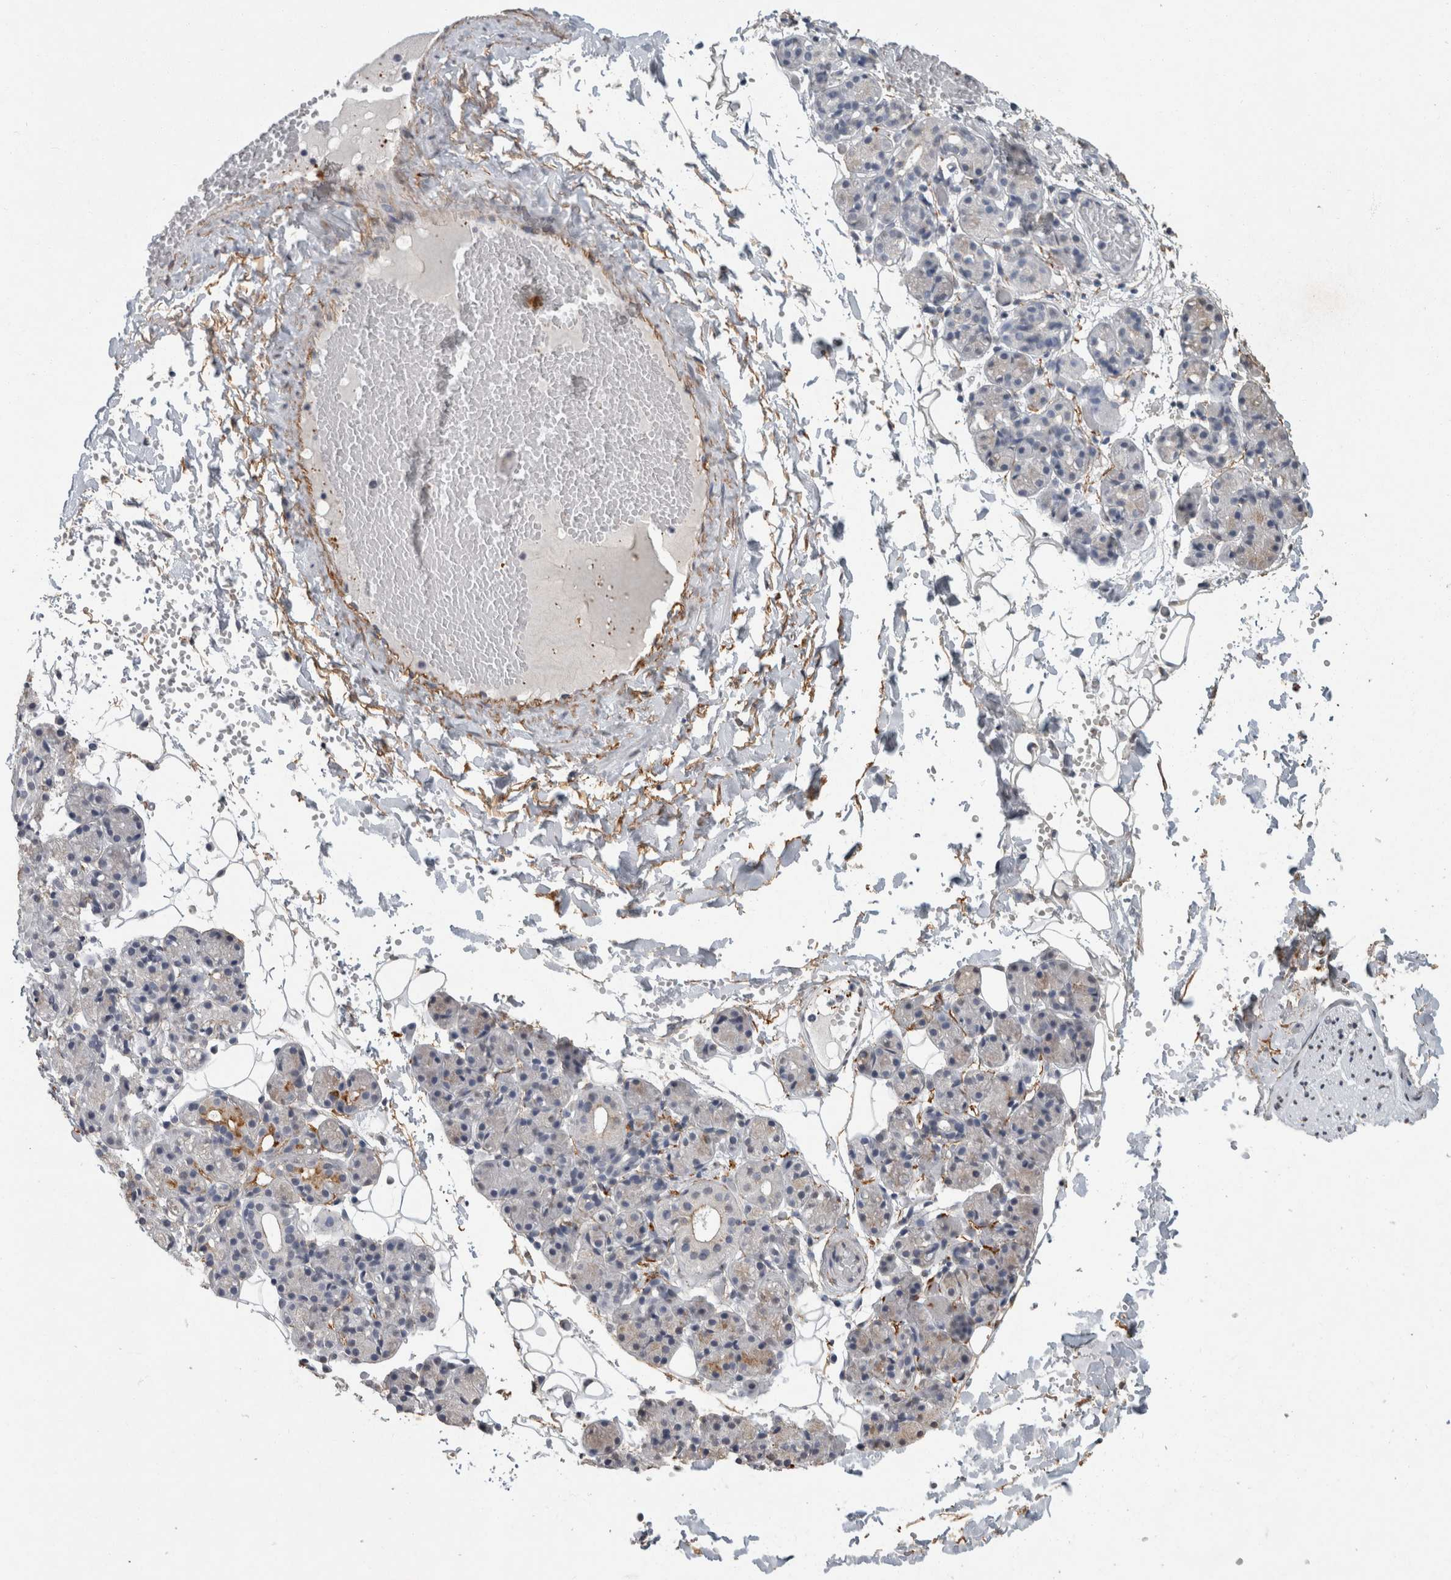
{"staining": {"intensity": "negative", "quantity": "none", "location": "none"}, "tissue": "salivary gland", "cell_type": "Glandular cells", "image_type": "normal", "snomed": [{"axis": "morphology", "description": "Normal tissue, NOS"}, {"axis": "topography", "description": "Salivary gland"}], "caption": "Immunohistochemical staining of normal salivary gland shows no significant positivity in glandular cells.", "gene": "LTBP1", "patient": {"sex": "male", "age": 63}}